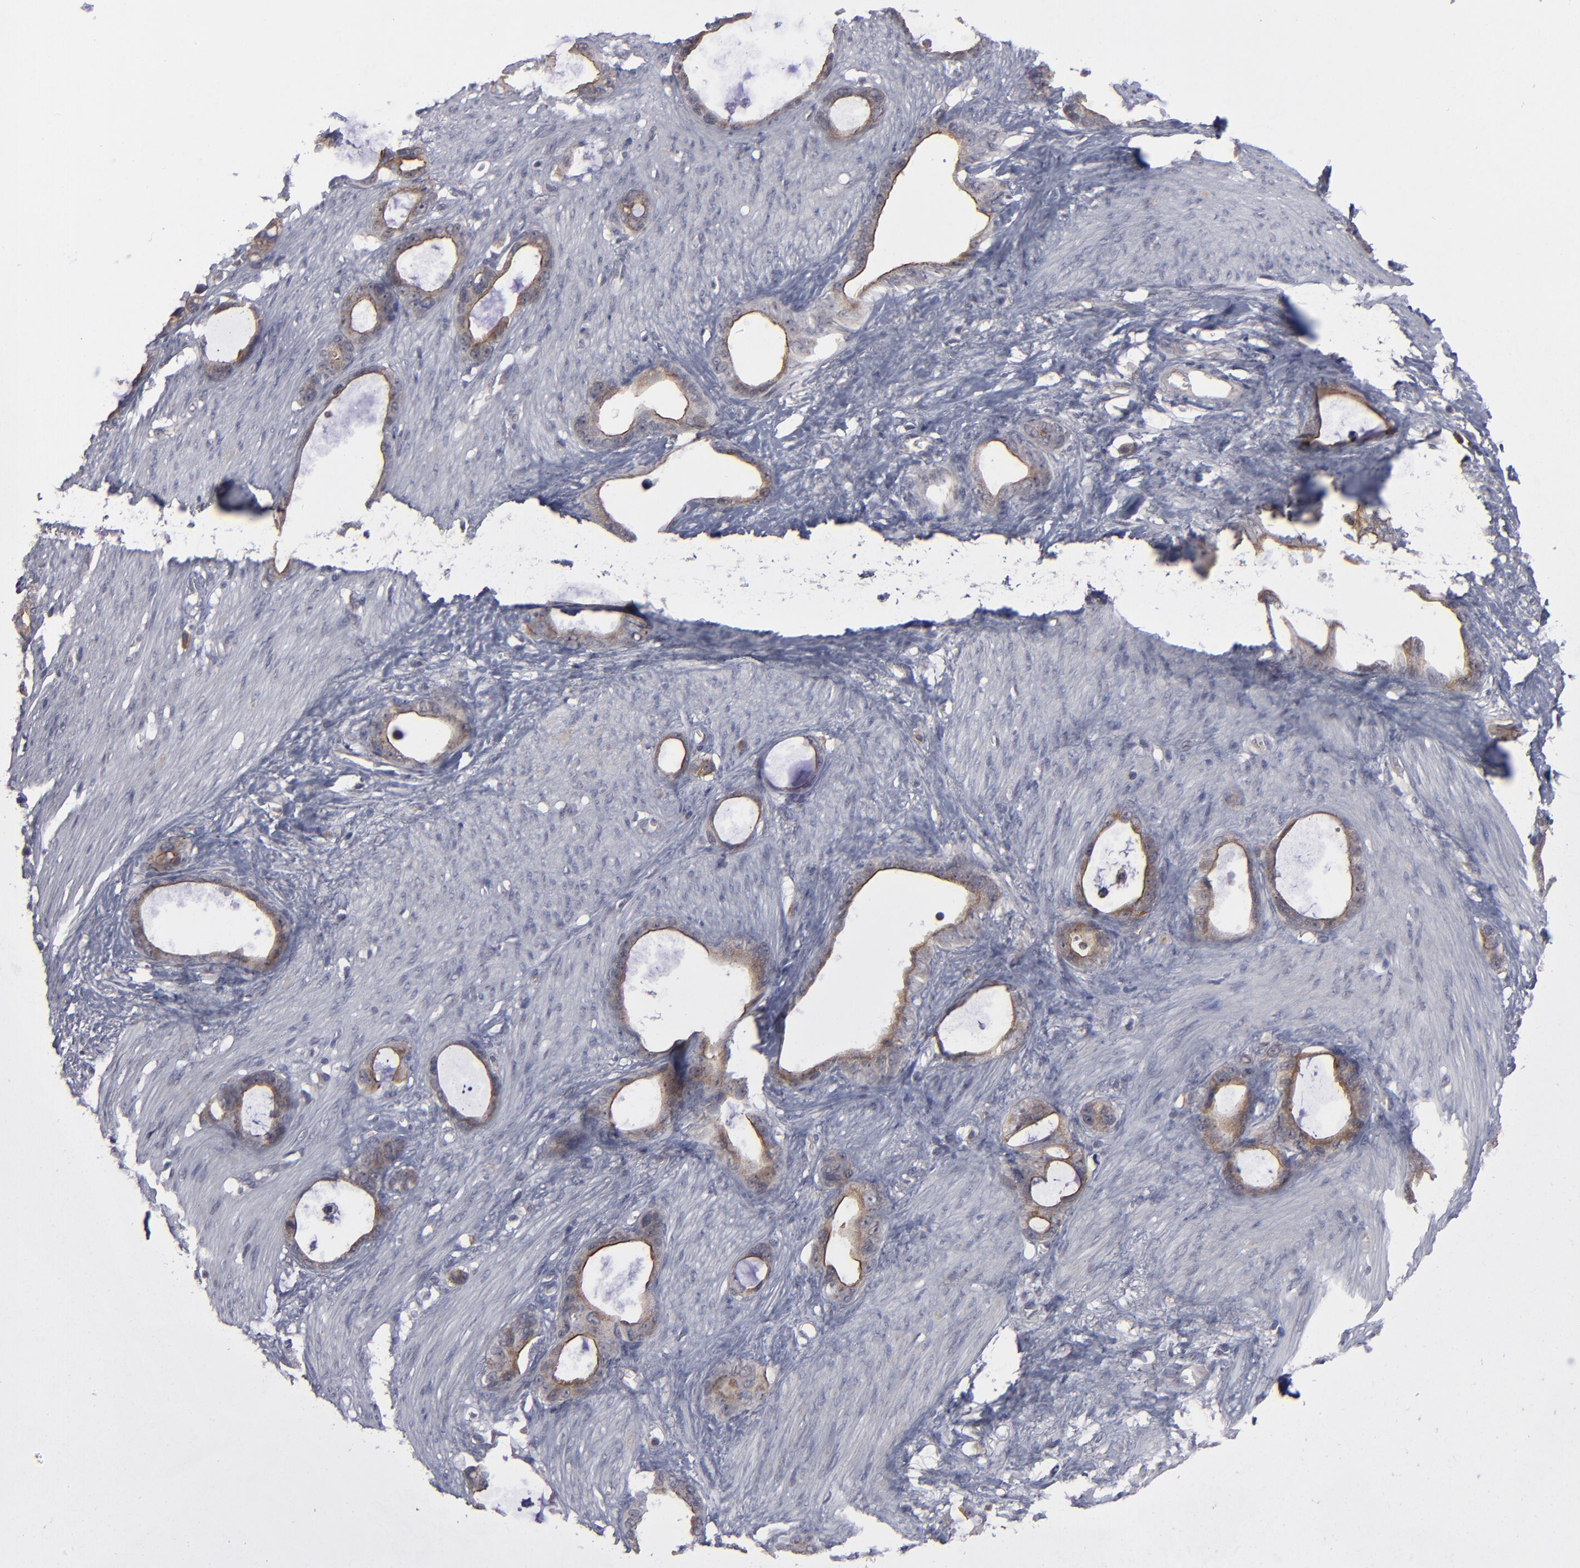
{"staining": {"intensity": "weak", "quantity": ">75%", "location": "cytoplasmic/membranous"}, "tissue": "stomach cancer", "cell_type": "Tumor cells", "image_type": "cancer", "snomed": [{"axis": "morphology", "description": "Adenocarcinoma, NOS"}, {"axis": "topography", "description": "Stomach"}], "caption": "DAB immunohistochemical staining of stomach cancer (adenocarcinoma) exhibits weak cytoplasmic/membranous protein staining in about >75% of tumor cells.", "gene": "GLCCI1", "patient": {"sex": "female", "age": 75}}